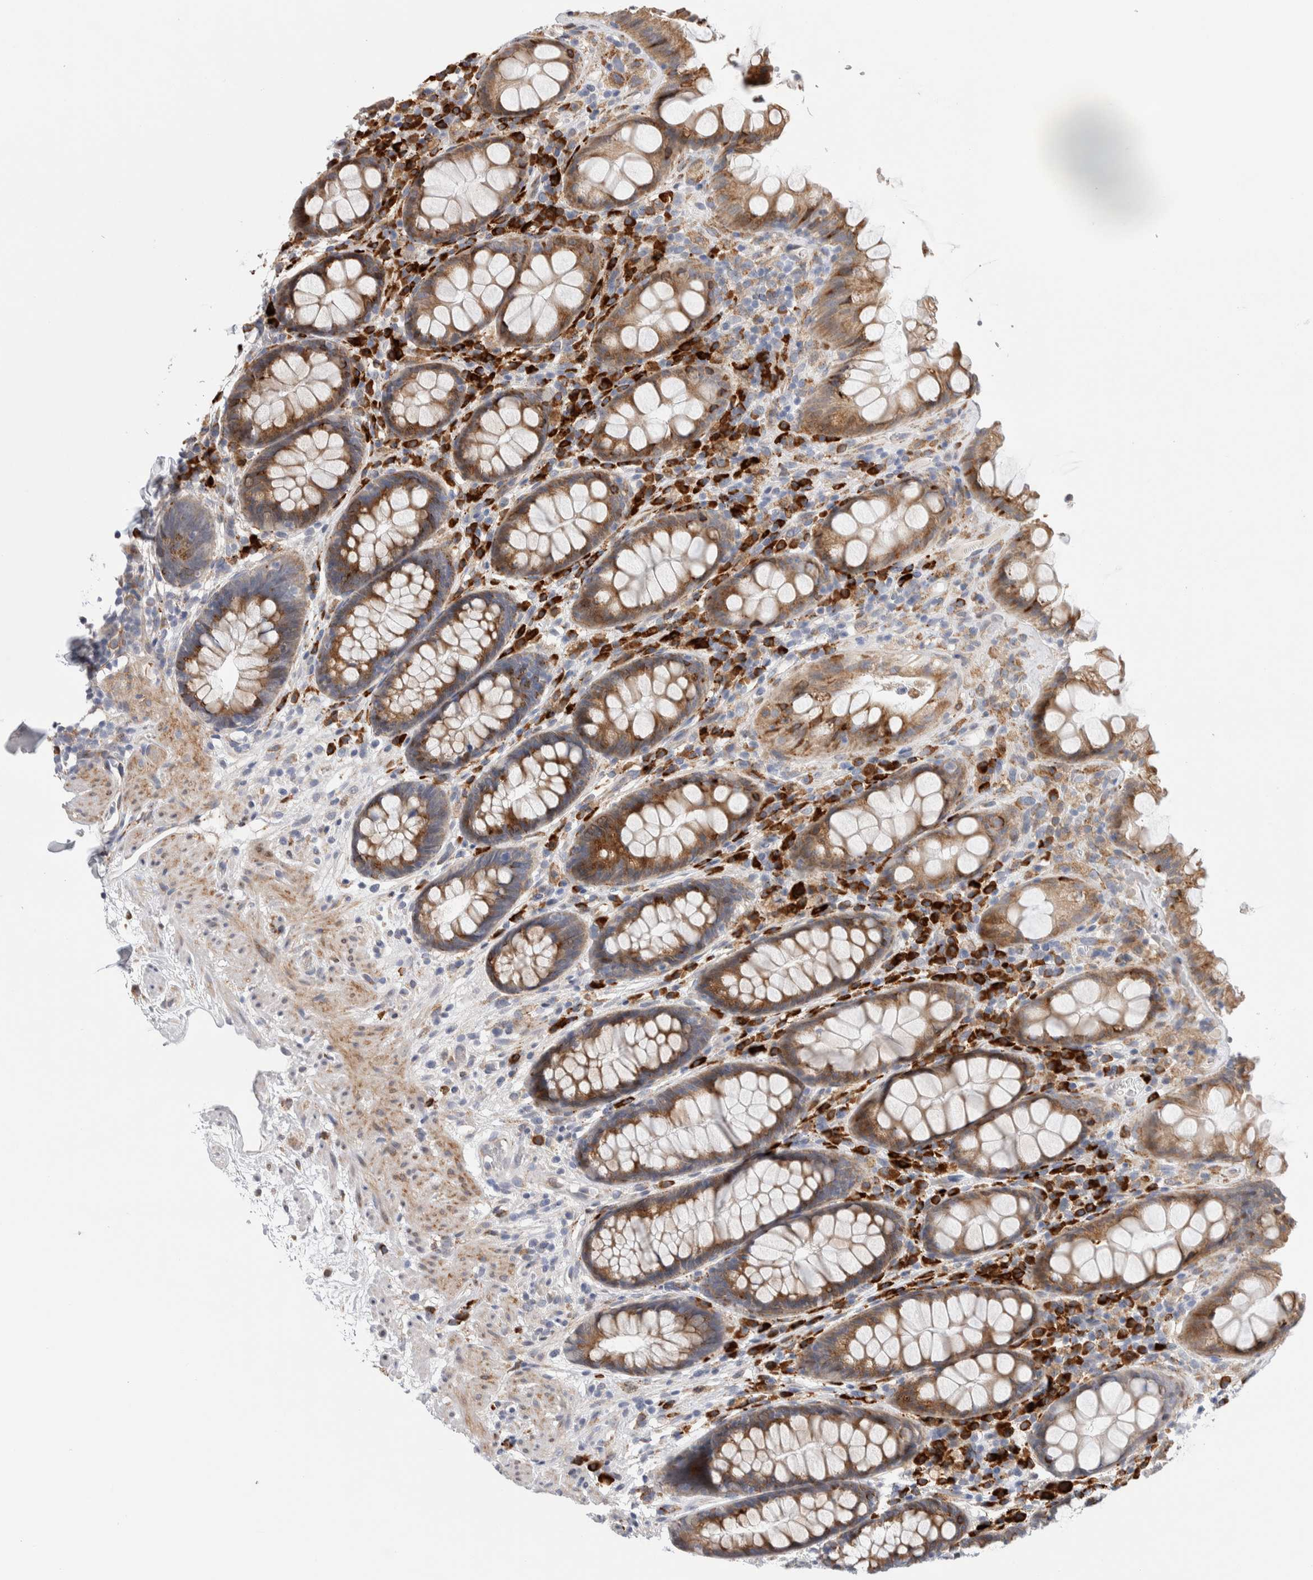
{"staining": {"intensity": "moderate", "quantity": ">75%", "location": "cytoplasmic/membranous"}, "tissue": "rectum", "cell_type": "Glandular cells", "image_type": "normal", "snomed": [{"axis": "morphology", "description": "Normal tissue, NOS"}, {"axis": "topography", "description": "Rectum"}], "caption": "This histopathology image reveals IHC staining of normal rectum, with medium moderate cytoplasmic/membranous staining in approximately >75% of glandular cells.", "gene": "ENGASE", "patient": {"sex": "male", "age": 64}}